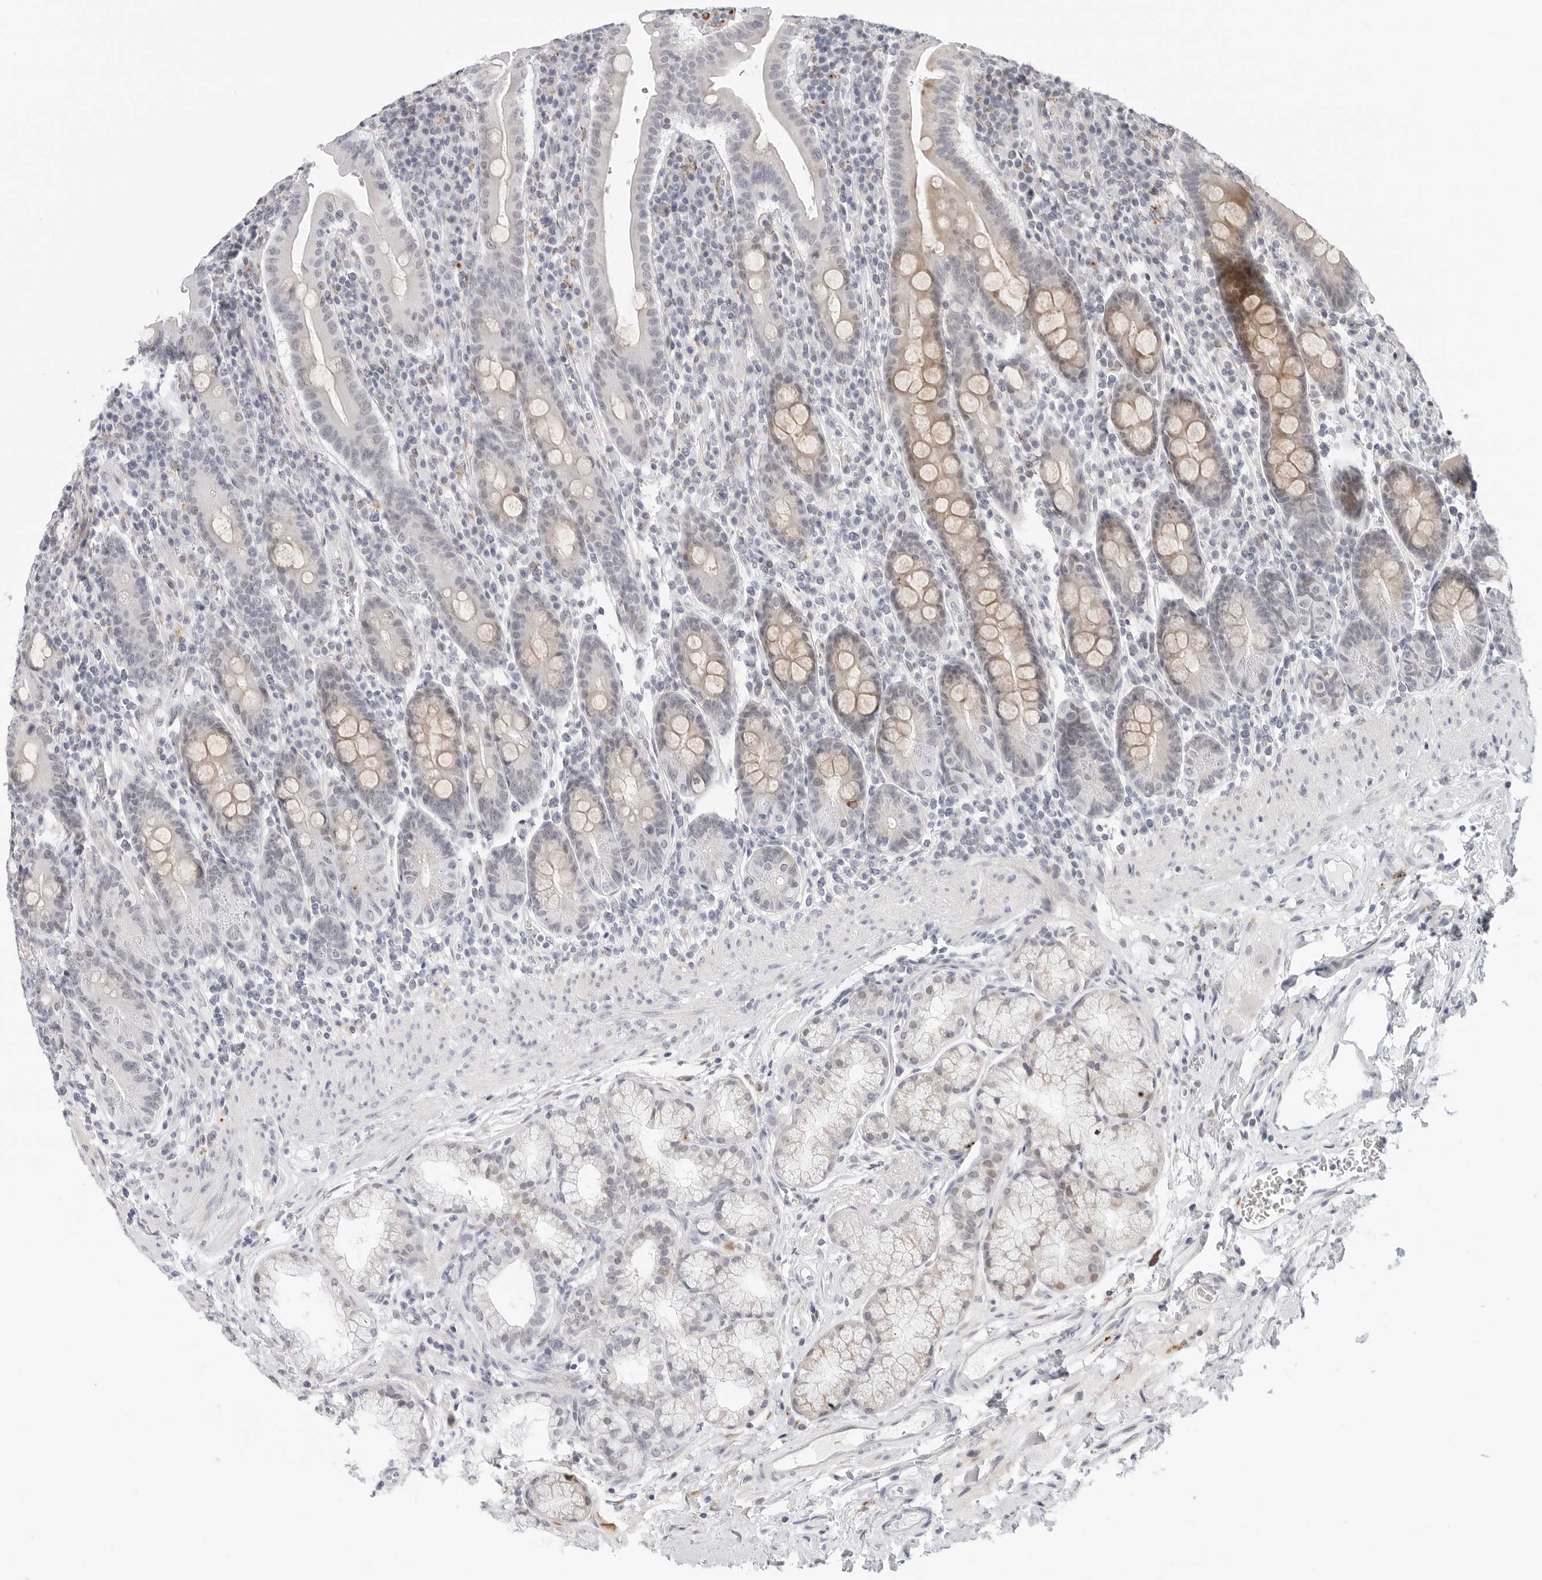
{"staining": {"intensity": "moderate", "quantity": "<25%", "location": "cytoplasmic/membranous"}, "tissue": "duodenum", "cell_type": "Glandular cells", "image_type": "normal", "snomed": [{"axis": "morphology", "description": "Normal tissue, NOS"}, {"axis": "morphology", "description": "Adenocarcinoma, NOS"}, {"axis": "topography", "description": "Pancreas"}, {"axis": "topography", "description": "Duodenum"}], "caption": "Duodenum was stained to show a protein in brown. There is low levels of moderate cytoplasmic/membranous positivity in about <25% of glandular cells. (DAB (3,3'-diaminobenzidine) IHC with brightfield microscopy, high magnification).", "gene": "TSEN2", "patient": {"sex": "male", "age": 50}}